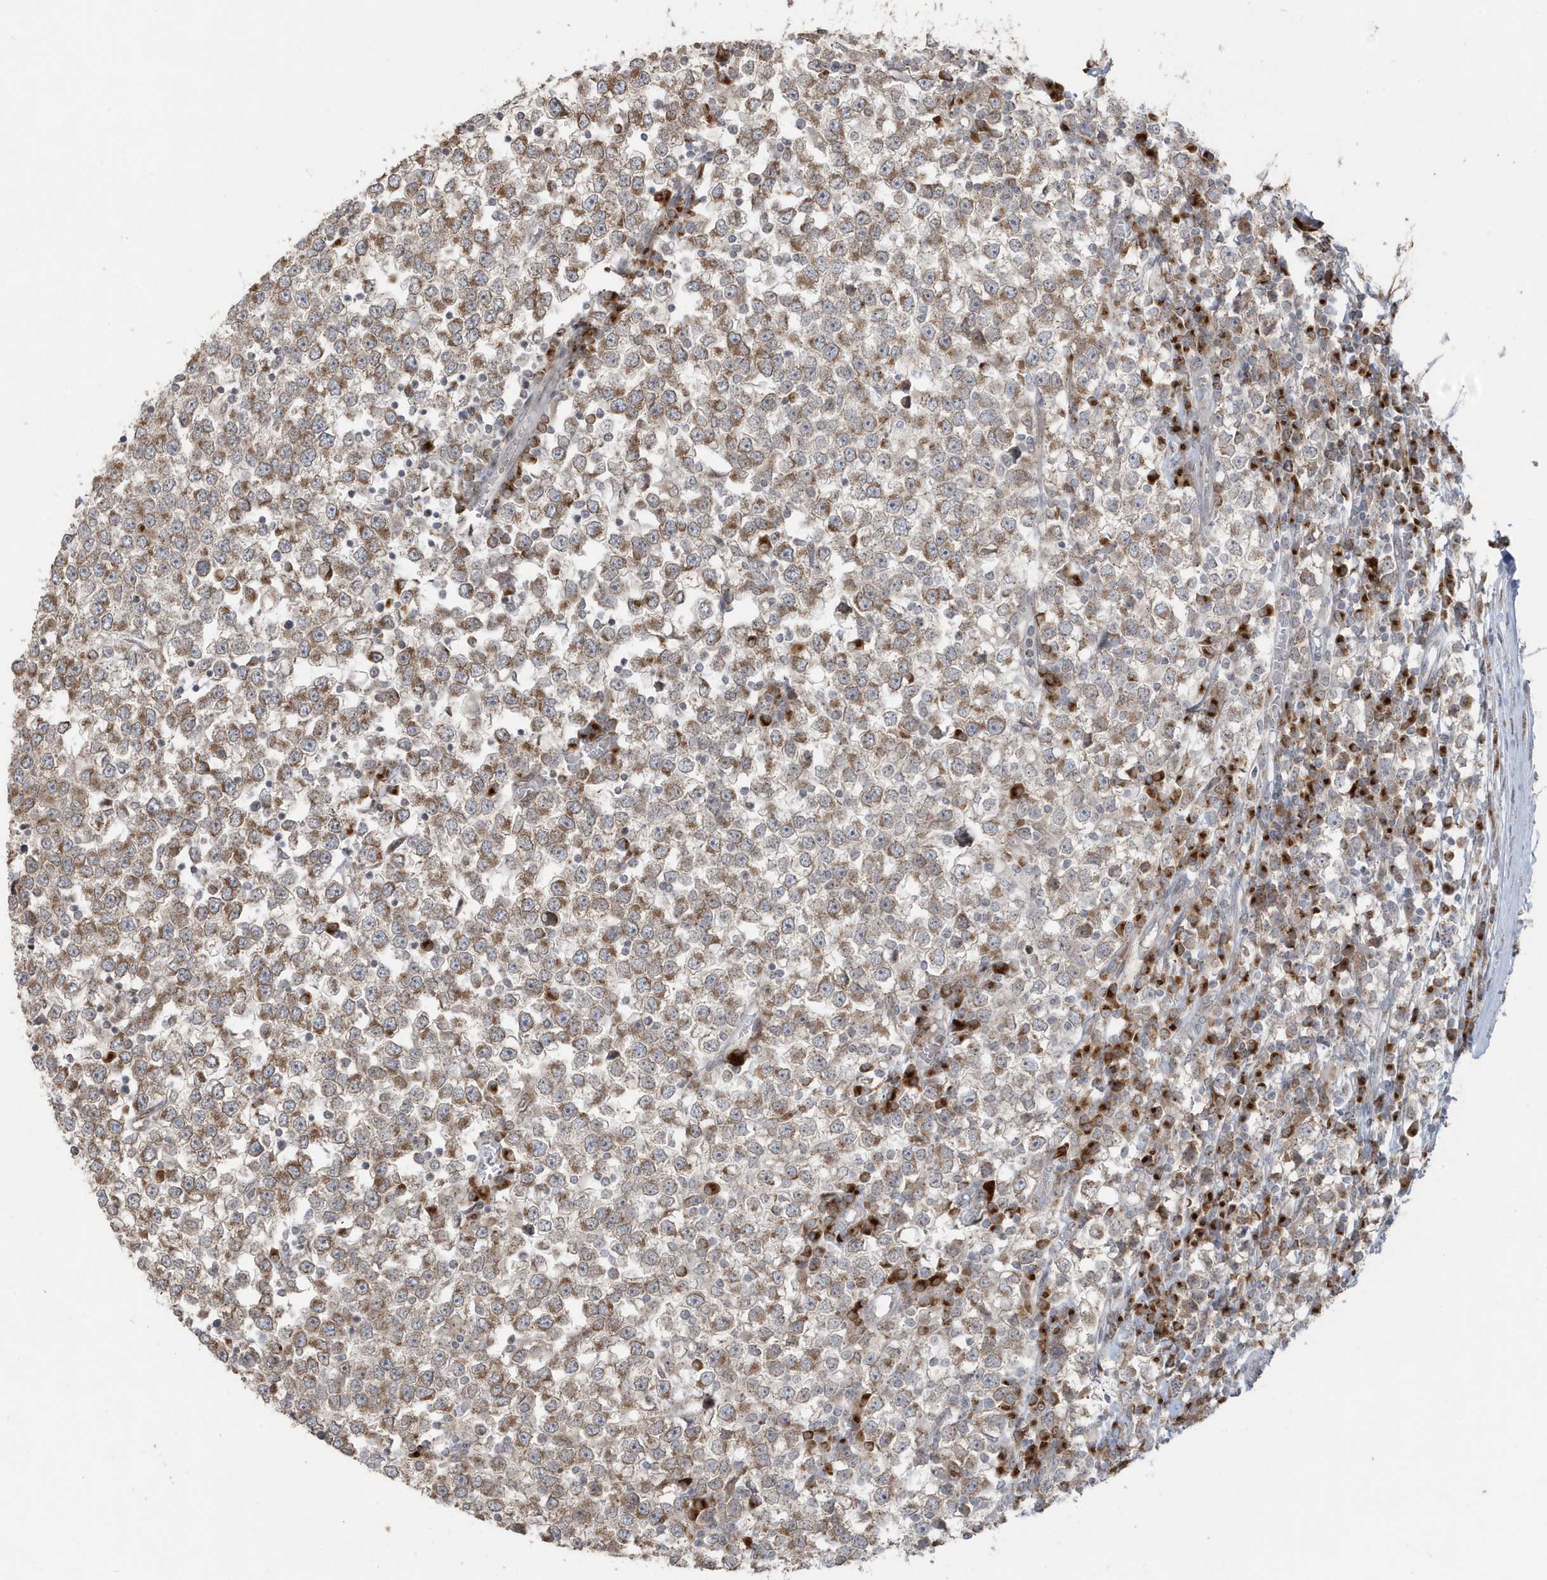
{"staining": {"intensity": "moderate", "quantity": "25%-75%", "location": "cytoplasmic/membranous"}, "tissue": "testis cancer", "cell_type": "Tumor cells", "image_type": "cancer", "snomed": [{"axis": "morphology", "description": "Seminoma, NOS"}, {"axis": "topography", "description": "Testis"}], "caption": "The immunohistochemical stain labels moderate cytoplasmic/membranous expression in tumor cells of testis cancer tissue. The staining was performed using DAB (3,3'-diaminobenzidine) to visualize the protein expression in brown, while the nuclei were stained in blue with hematoxylin (Magnification: 20x).", "gene": "RER1", "patient": {"sex": "male", "age": 65}}